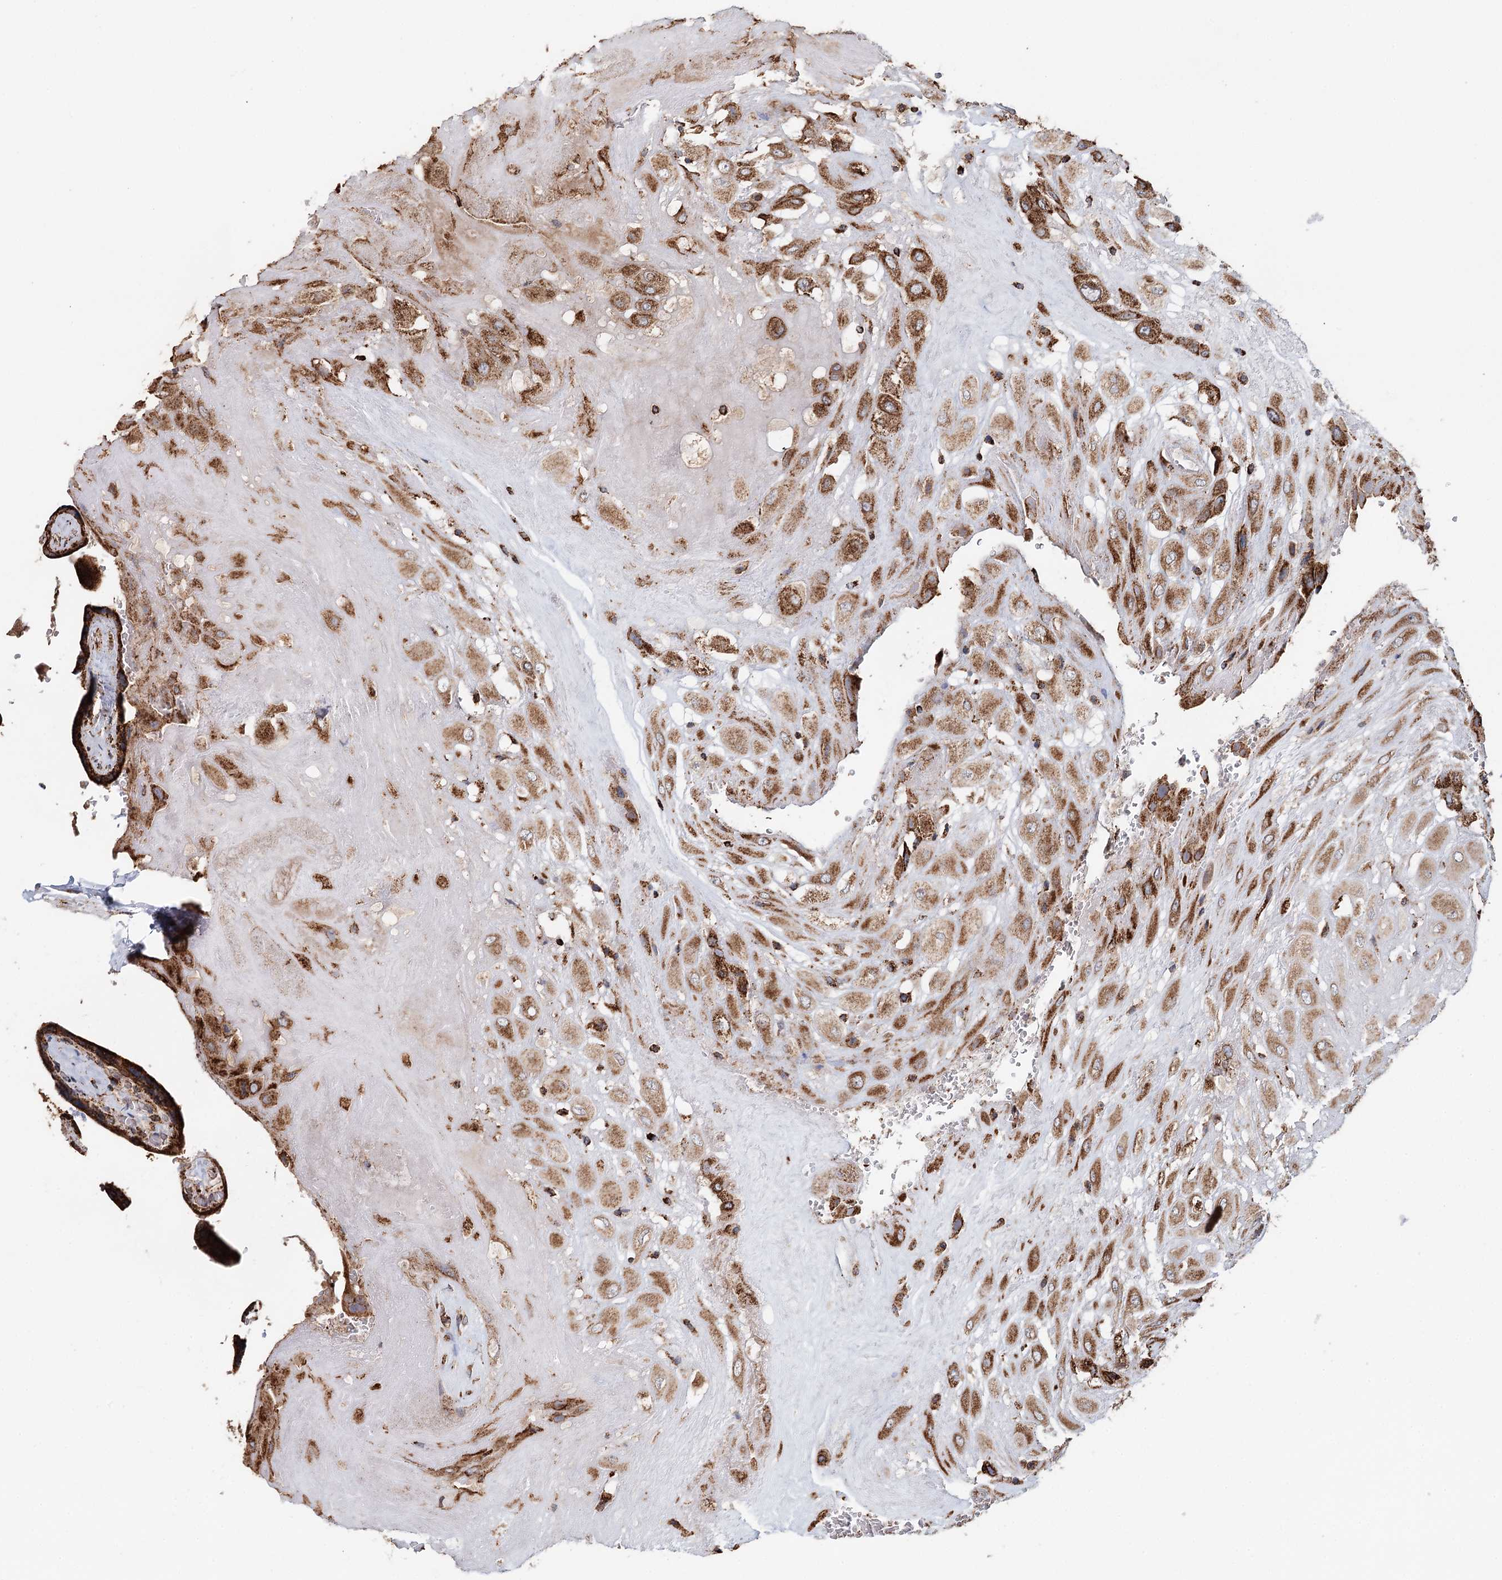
{"staining": {"intensity": "moderate", "quantity": ">75%", "location": "cytoplasmic/membranous"}, "tissue": "placenta", "cell_type": "Decidual cells", "image_type": "normal", "snomed": [{"axis": "morphology", "description": "Normal tissue, NOS"}, {"axis": "topography", "description": "Placenta"}], "caption": "High-power microscopy captured an immunohistochemistry image of normal placenta, revealing moderate cytoplasmic/membranous positivity in approximately >75% of decidual cells.", "gene": "APH1A", "patient": {"sex": "female", "age": 37}}